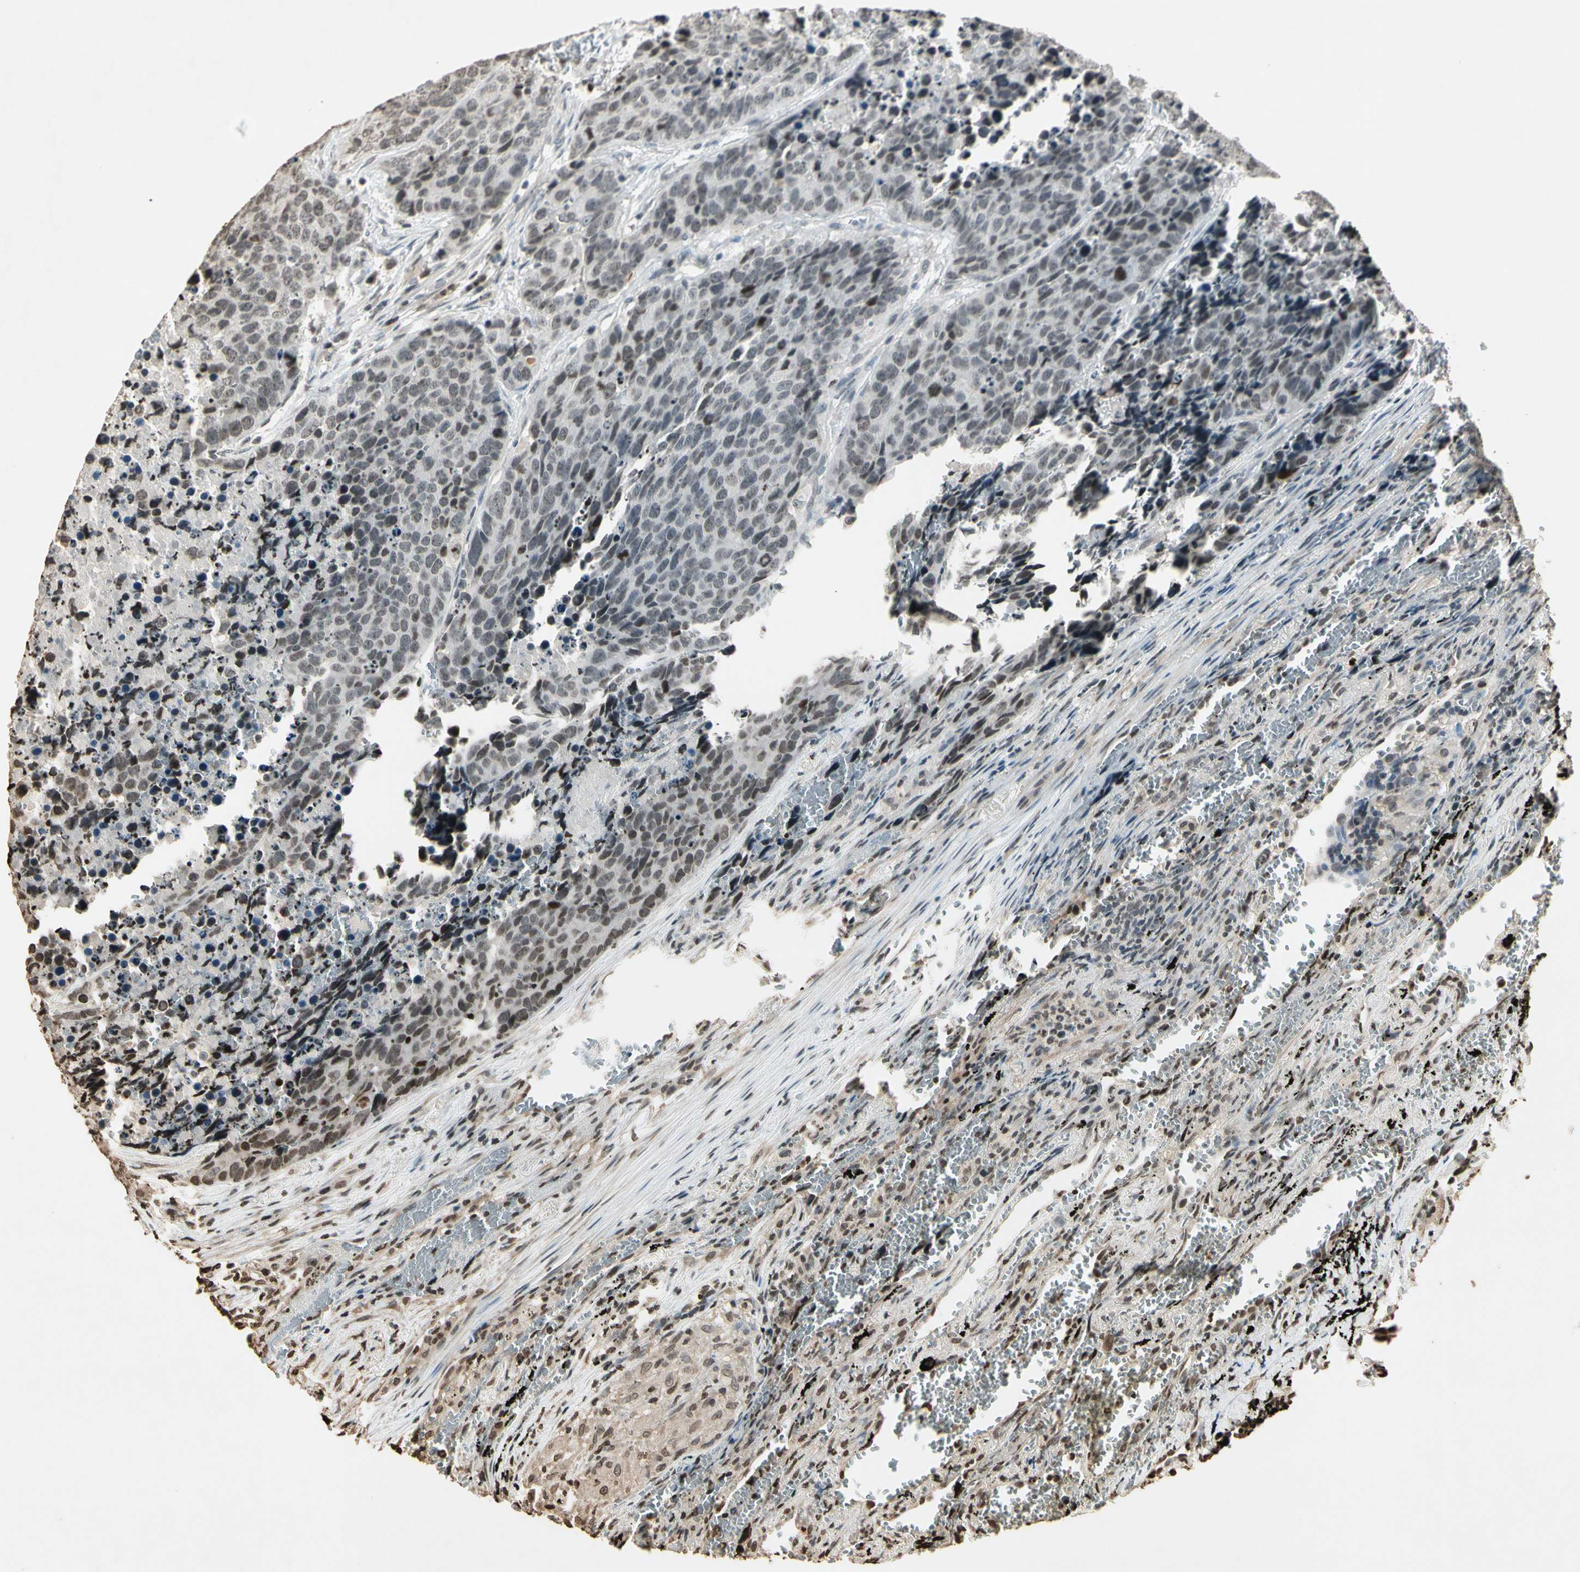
{"staining": {"intensity": "weak", "quantity": "25%-75%", "location": "nuclear"}, "tissue": "carcinoid", "cell_type": "Tumor cells", "image_type": "cancer", "snomed": [{"axis": "morphology", "description": "Carcinoid, malignant, NOS"}, {"axis": "topography", "description": "Lung"}], "caption": "A low amount of weak nuclear positivity is identified in approximately 25%-75% of tumor cells in carcinoid (malignant) tissue. Nuclei are stained in blue.", "gene": "TOP1", "patient": {"sex": "male", "age": 60}}